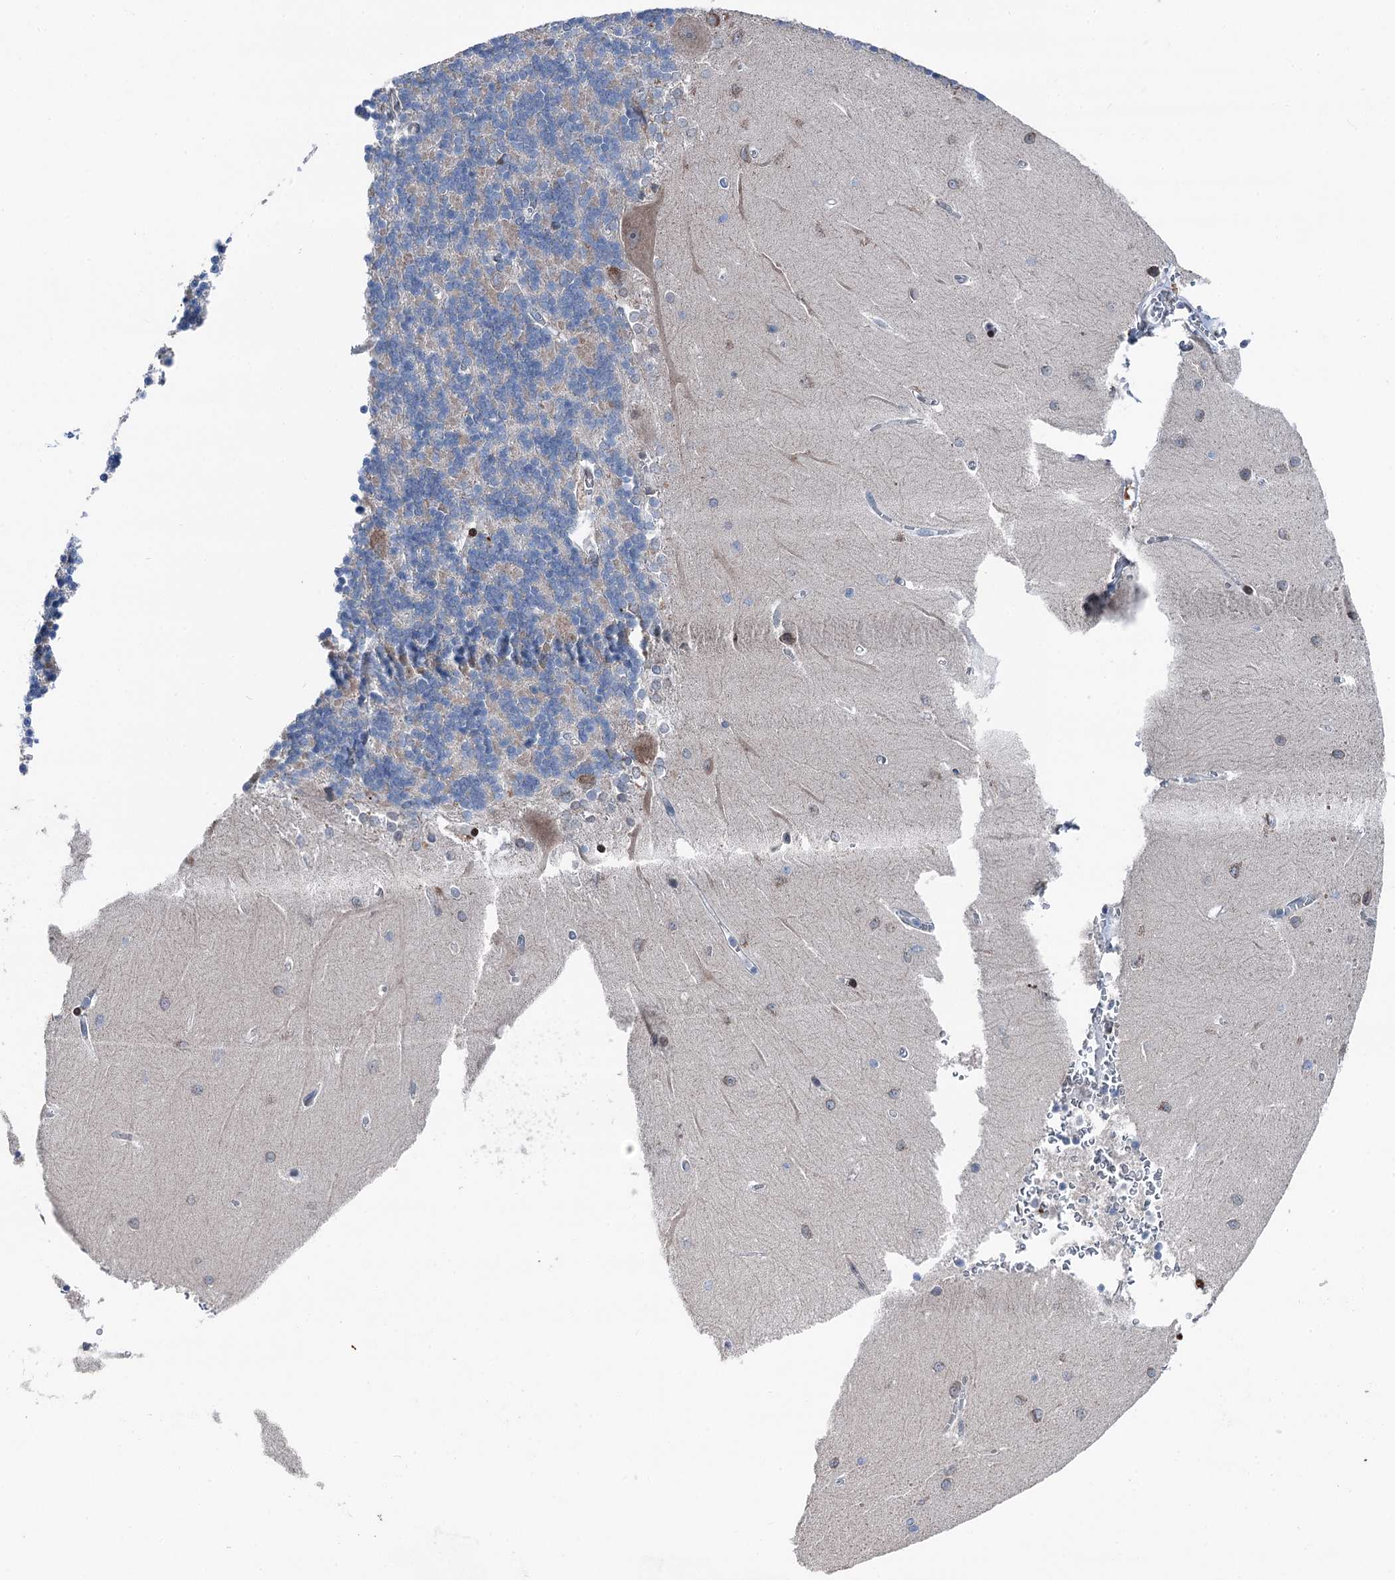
{"staining": {"intensity": "moderate", "quantity": "25%-75%", "location": "cytoplasmic/membranous"}, "tissue": "cerebellum", "cell_type": "Cells in granular layer", "image_type": "normal", "snomed": [{"axis": "morphology", "description": "Normal tissue, NOS"}, {"axis": "topography", "description": "Cerebellum"}], "caption": "The micrograph exhibits staining of unremarkable cerebellum, revealing moderate cytoplasmic/membranous protein staining (brown color) within cells in granular layer.", "gene": "MRPL14", "patient": {"sex": "male", "age": 37}}